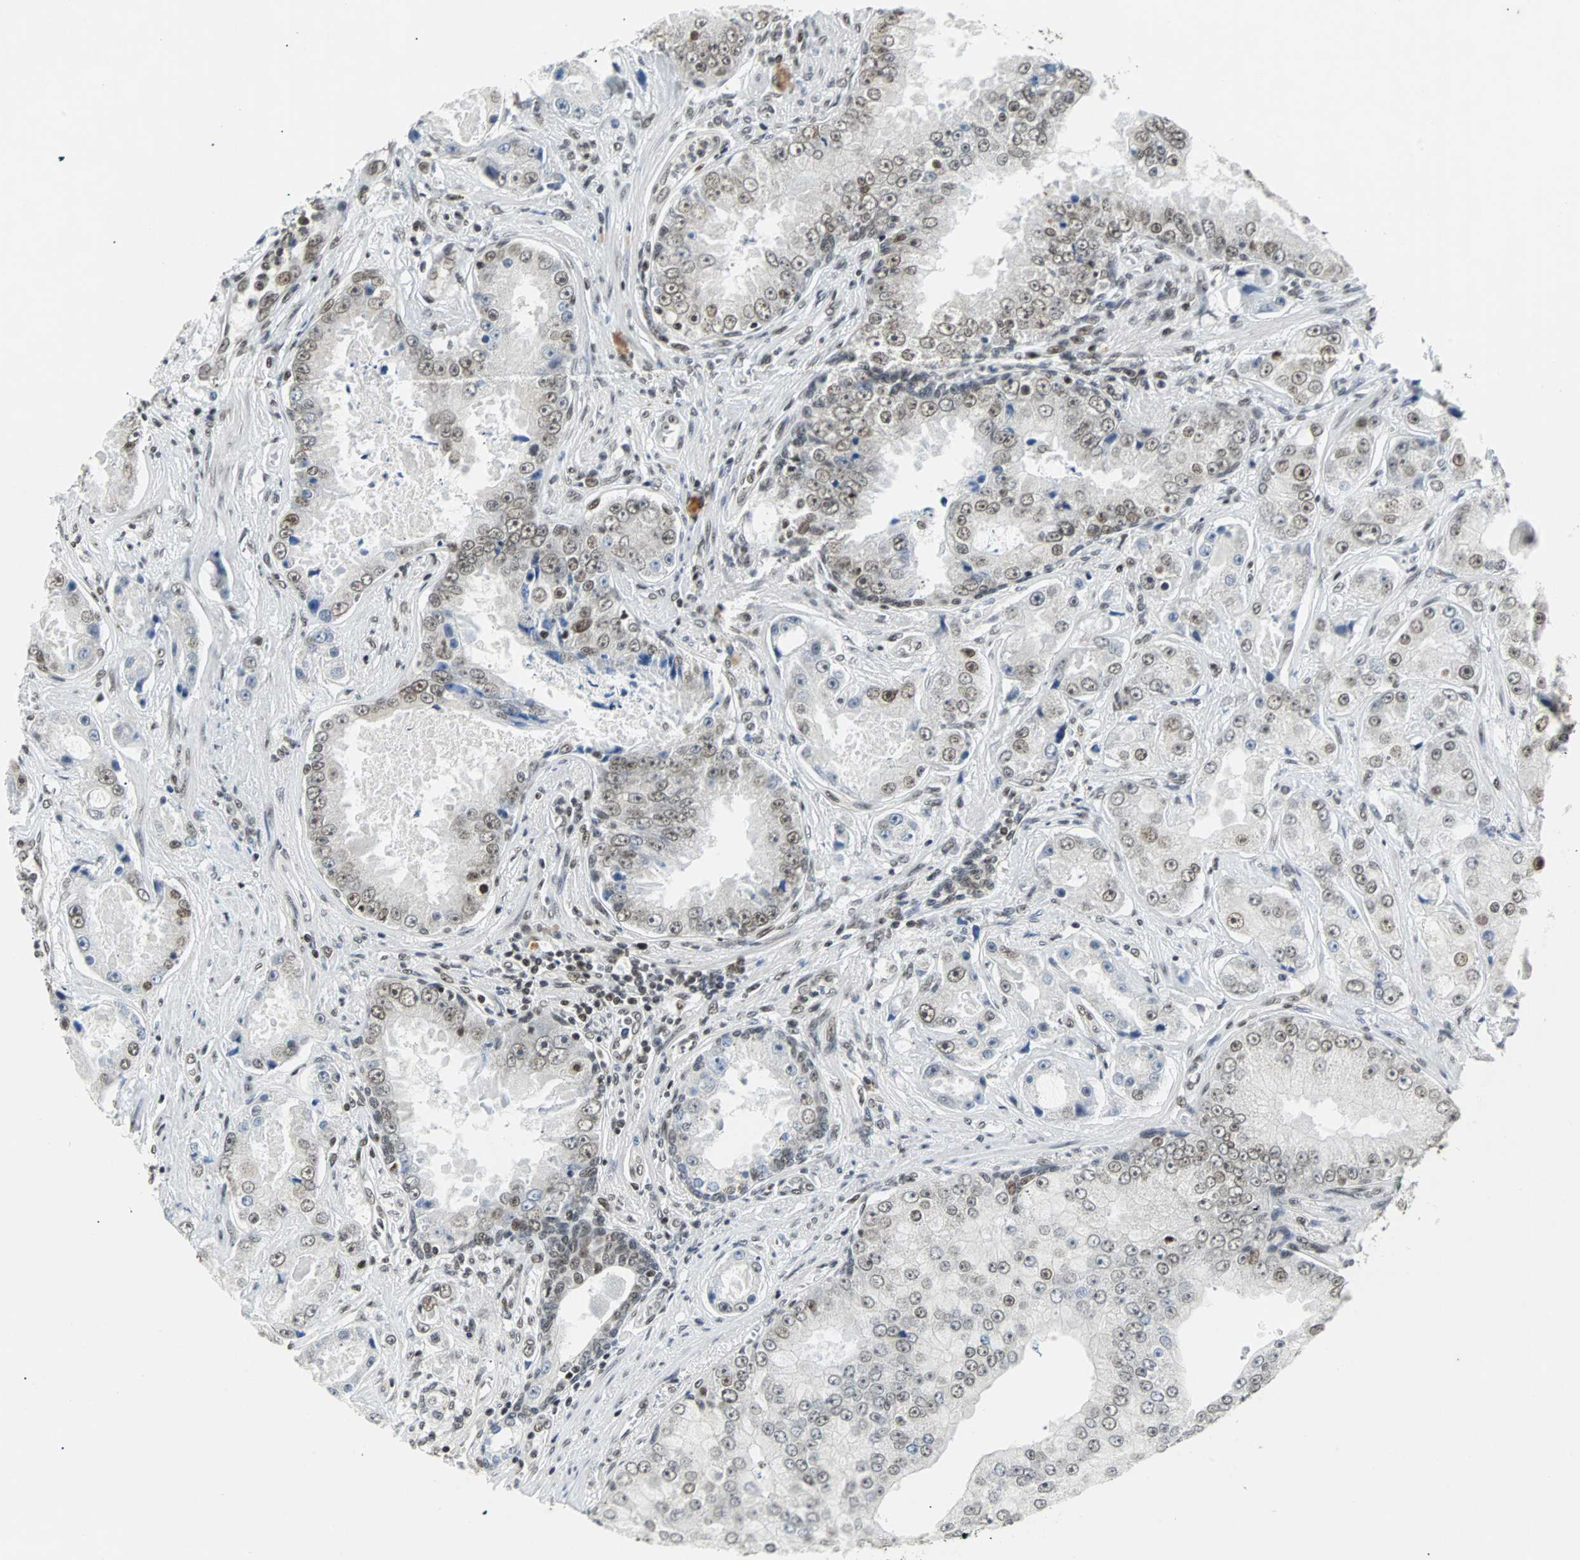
{"staining": {"intensity": "moderate", "quantity": "25%-75%", "location": "nuclear"}, "tissue": "prostate cancer", "cell_type": "Tumor cells", "image_type": "cancer", "snomed": [{"axis": "morphology", "description": "Adenocarcinoma, High grade"}, {"axis": "topography", "description": "Prostate"}], "caption": "The histopathology image displays a brown stain indicating the presence of a protein in the nuclear of tumor cells in prostate cancer (adenocarcinoma (high-grade)). The protein is stained brown, and the nuclei are stained in blue (DAB IHC with brightfield microscopy, high magnification).", "gene": "GATAD2A", "patient": {"sex": "male", "age": 73}}